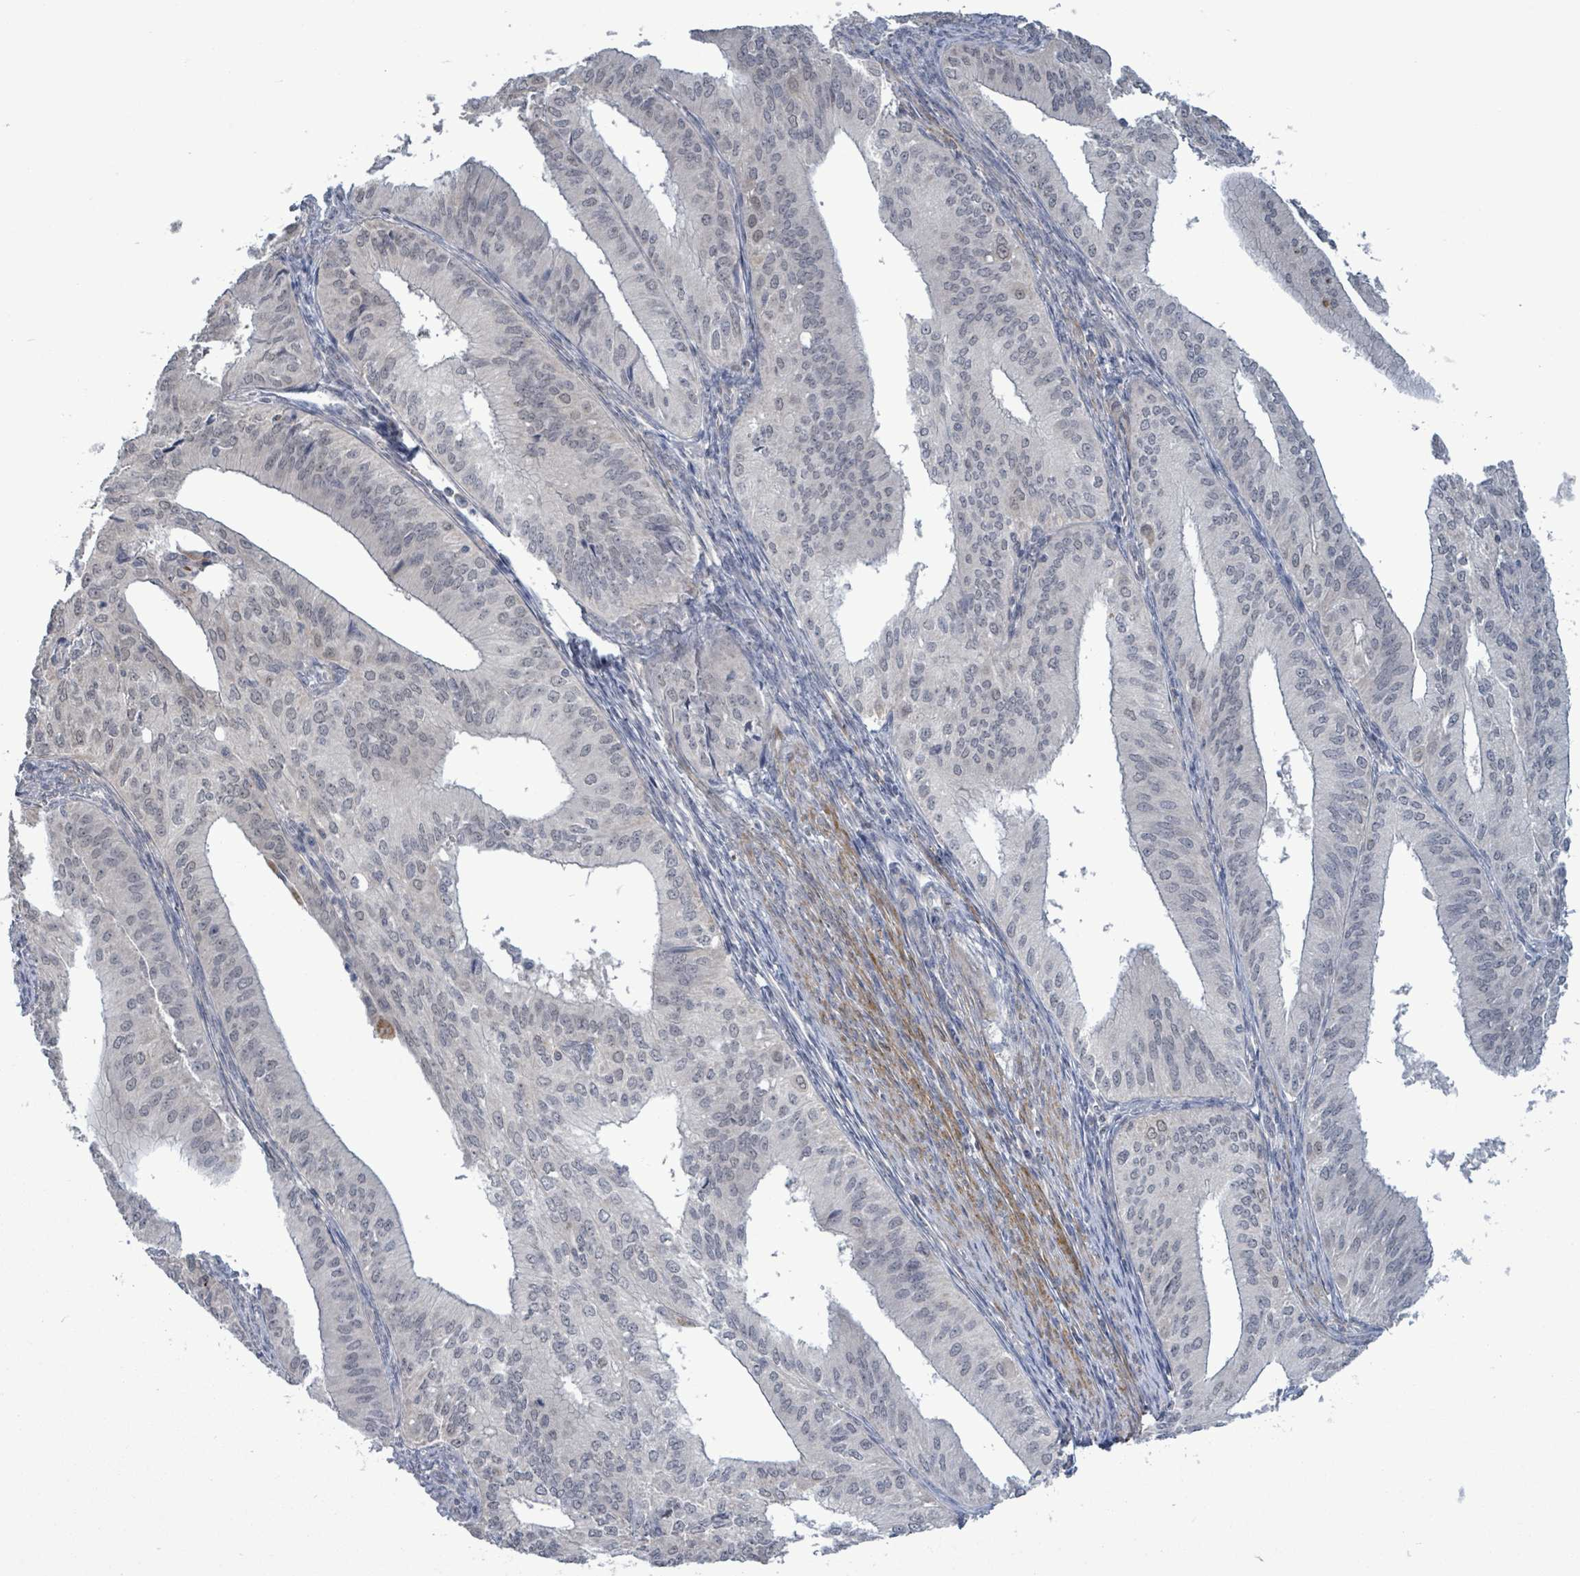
{"staining": {"intensity": "negative", "quantity": "none", "location": "none"}, "tissue": "endometrial cancer", "cell_type": "Tumor cells", "image_type": "cancer", "snomed": [{"axis": "morphology", "description": "Adenocarcinoma, NOS"}, {"axis": "topography", "description": "Endometrium"}], "caption": "This is a photomicrograph of immunohistochemistry staining of adenocarcinoma (endometrial), which shows no positivity in tumor cells. (Brightfield microscopy of DAB (3,3'-diaminobenzidine) immunohistochemistry at high magnification).", "gene": "AMMECR1", "patient": {"sex": "female", "age": 50}}